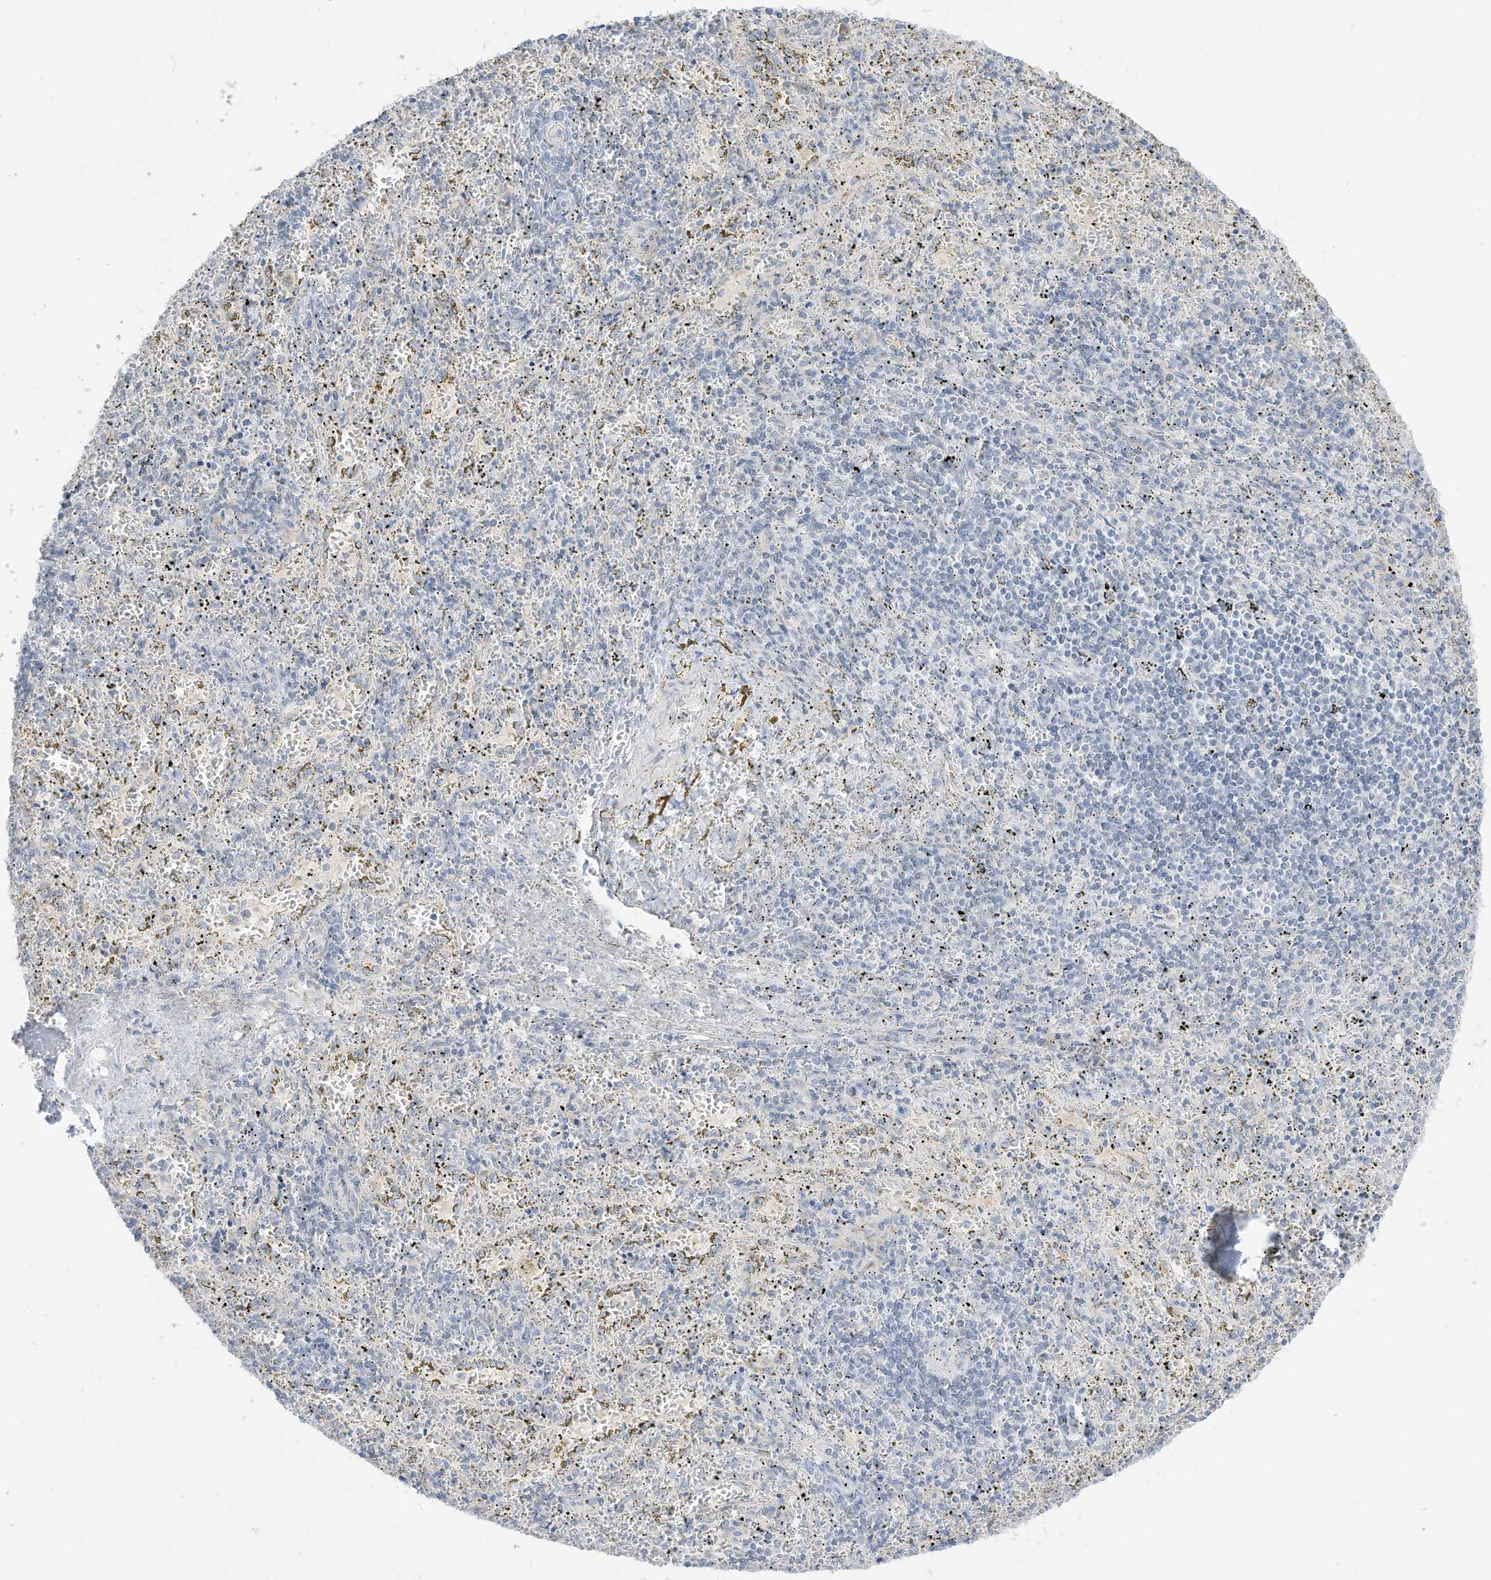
{"staining": {"intensity": "negative", "quantity": "none", "location": "none"}, "tissue": "spleen", "cell_type": "Cells in red pulp", "image_type": "normal", "snomed": [{"axis": "morphology", "description": "Normal tissue, NOS"}, {"axis": "topography", "description": "Spleen"}], "caption": "IHC photomicrograph of unremarkable human spleen stained for a protein (brown), which demonstrates no positivity in cells in red pulp. The staining was performed using DAB (3,3'-diaminobenzidine) to visualize the protein expression in brown, while the nuclei were stained in blue with hematoxylin (Magnification: 20x).", "gene": "OGT", "patient": {"sex": "male", "age": 11}}